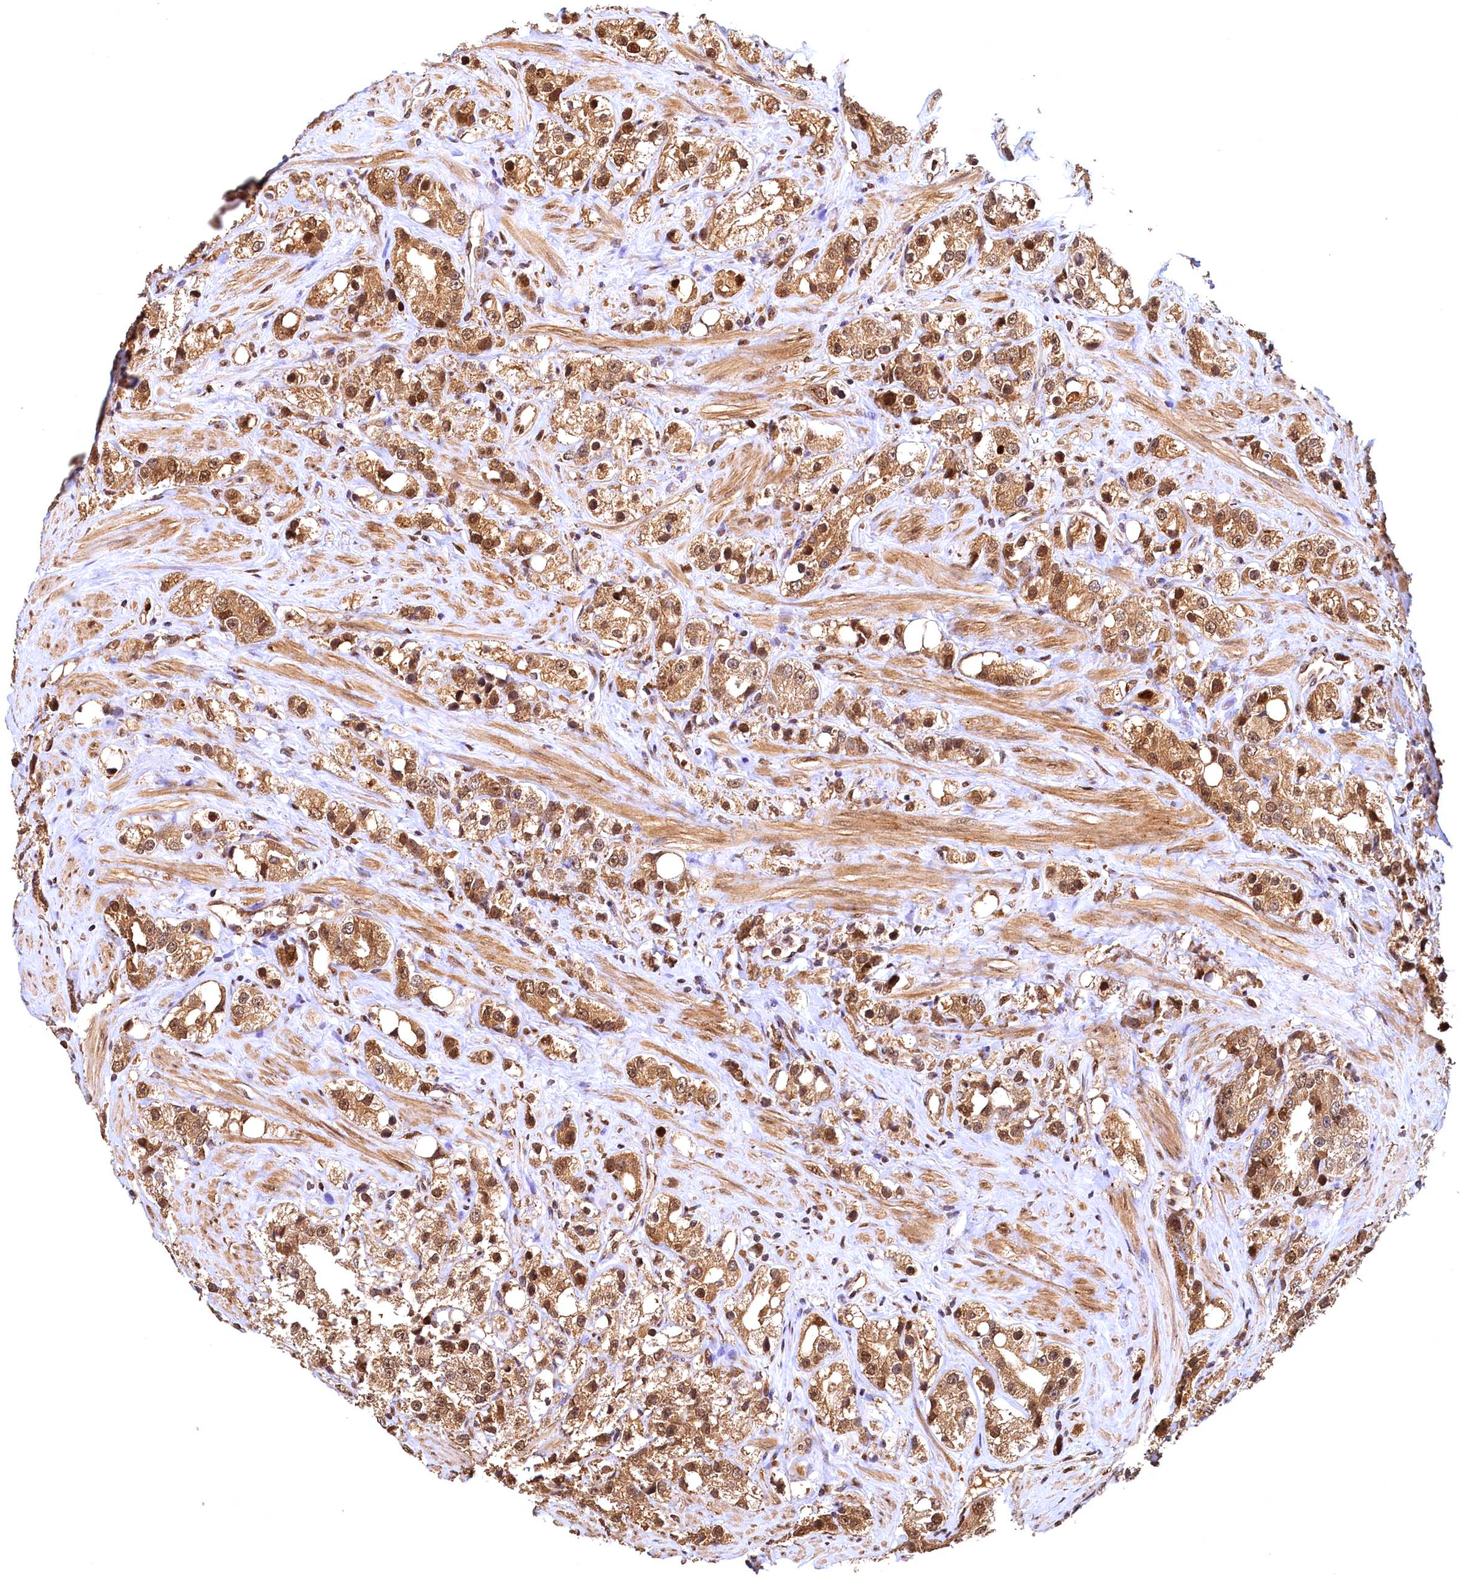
{"staining": {"intensity": "moderate", "quantity": ">75%", "location": "cytoplasmic/membranous,nuclear"}, "tissue": "prostate cancer", "cell_type": "Tumor cells", "image_type": "cancer", "snomed": [{"axis": "morphology", "description": "Adenocarcinoma, NOS"}, {"axis": "topography", "description": "Prostate"}], "caption": "This photomicrograph demonstrates immunohistochemistry staining of prostate adenocarcinoma, with medium moderate cytoplasmic/membranous and nuclear positivity in approximately >75% of tumor cells.", "gene": "UBL7", "patient": {"sex": "male", "age": 79}}